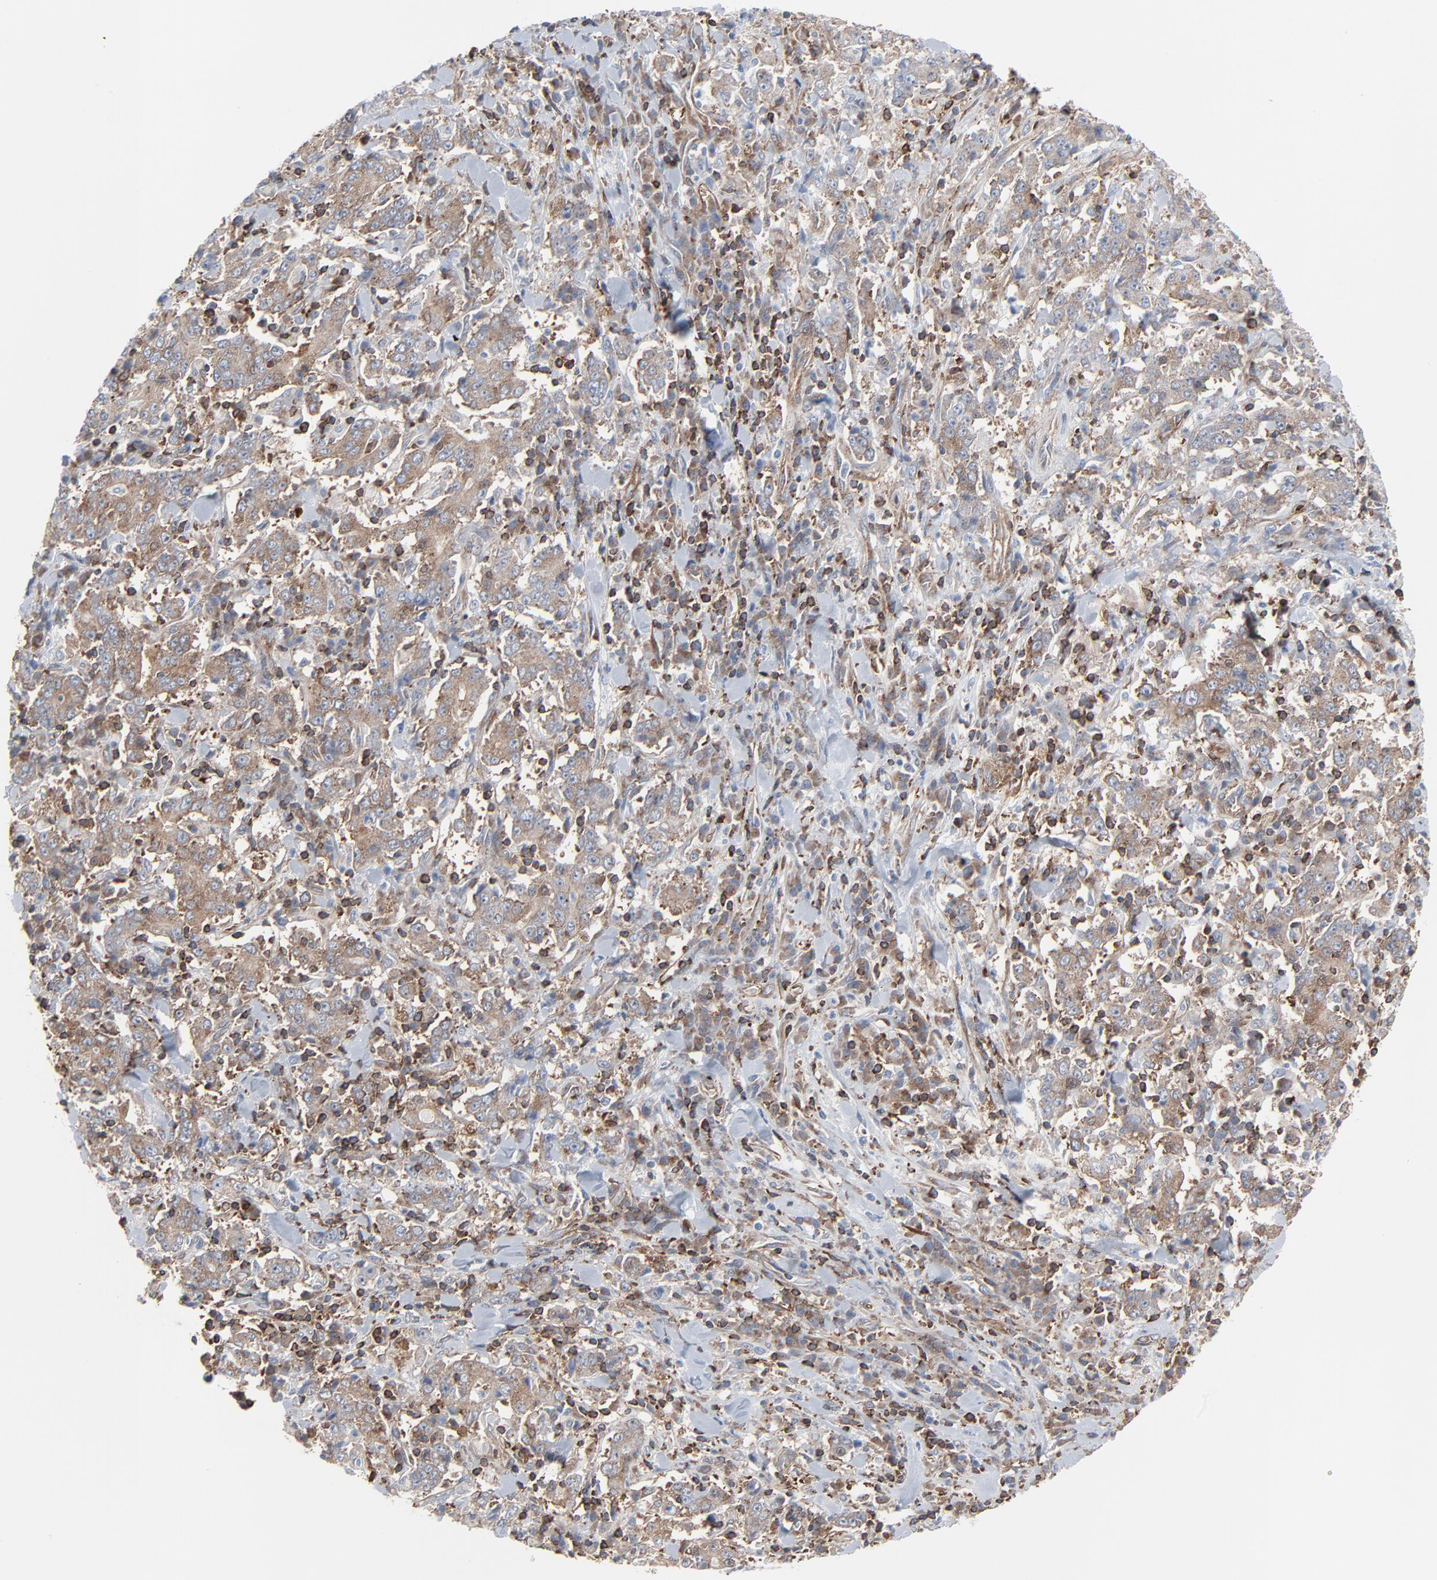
{"staining": {"intensity": "moderate", "quantity": ">75%", "location": "cytoplasmic/membranous"}, "tissue": "stomach cancer", "cell_type": "Tumor cells", "image_type": "cancer", "snomed": [{"axis": "morphology", "description": "Normal tissue, NOS"}, {"axis": "morphology", "description": "Adenocarcinoma, NOS"}, {"axis": "topography", "description": "Stomach, upper"}, {"axis": "topography", "description": "Stomach"}], "caption": "Stomach adenocarcinoma was stained to show a protein in brown. There is medium levels of moderate cytoplasmic/membranous staining in approximately >75% of tumor cells. The protein of interest is stained brown, and the nuclei are stained in blue (DAB (3,3'-diaminobenzidine) IHC with brightfield microscopy, high magnification).", "gene": "OPTN", "patient": {"sex": "male", "age": 59}}